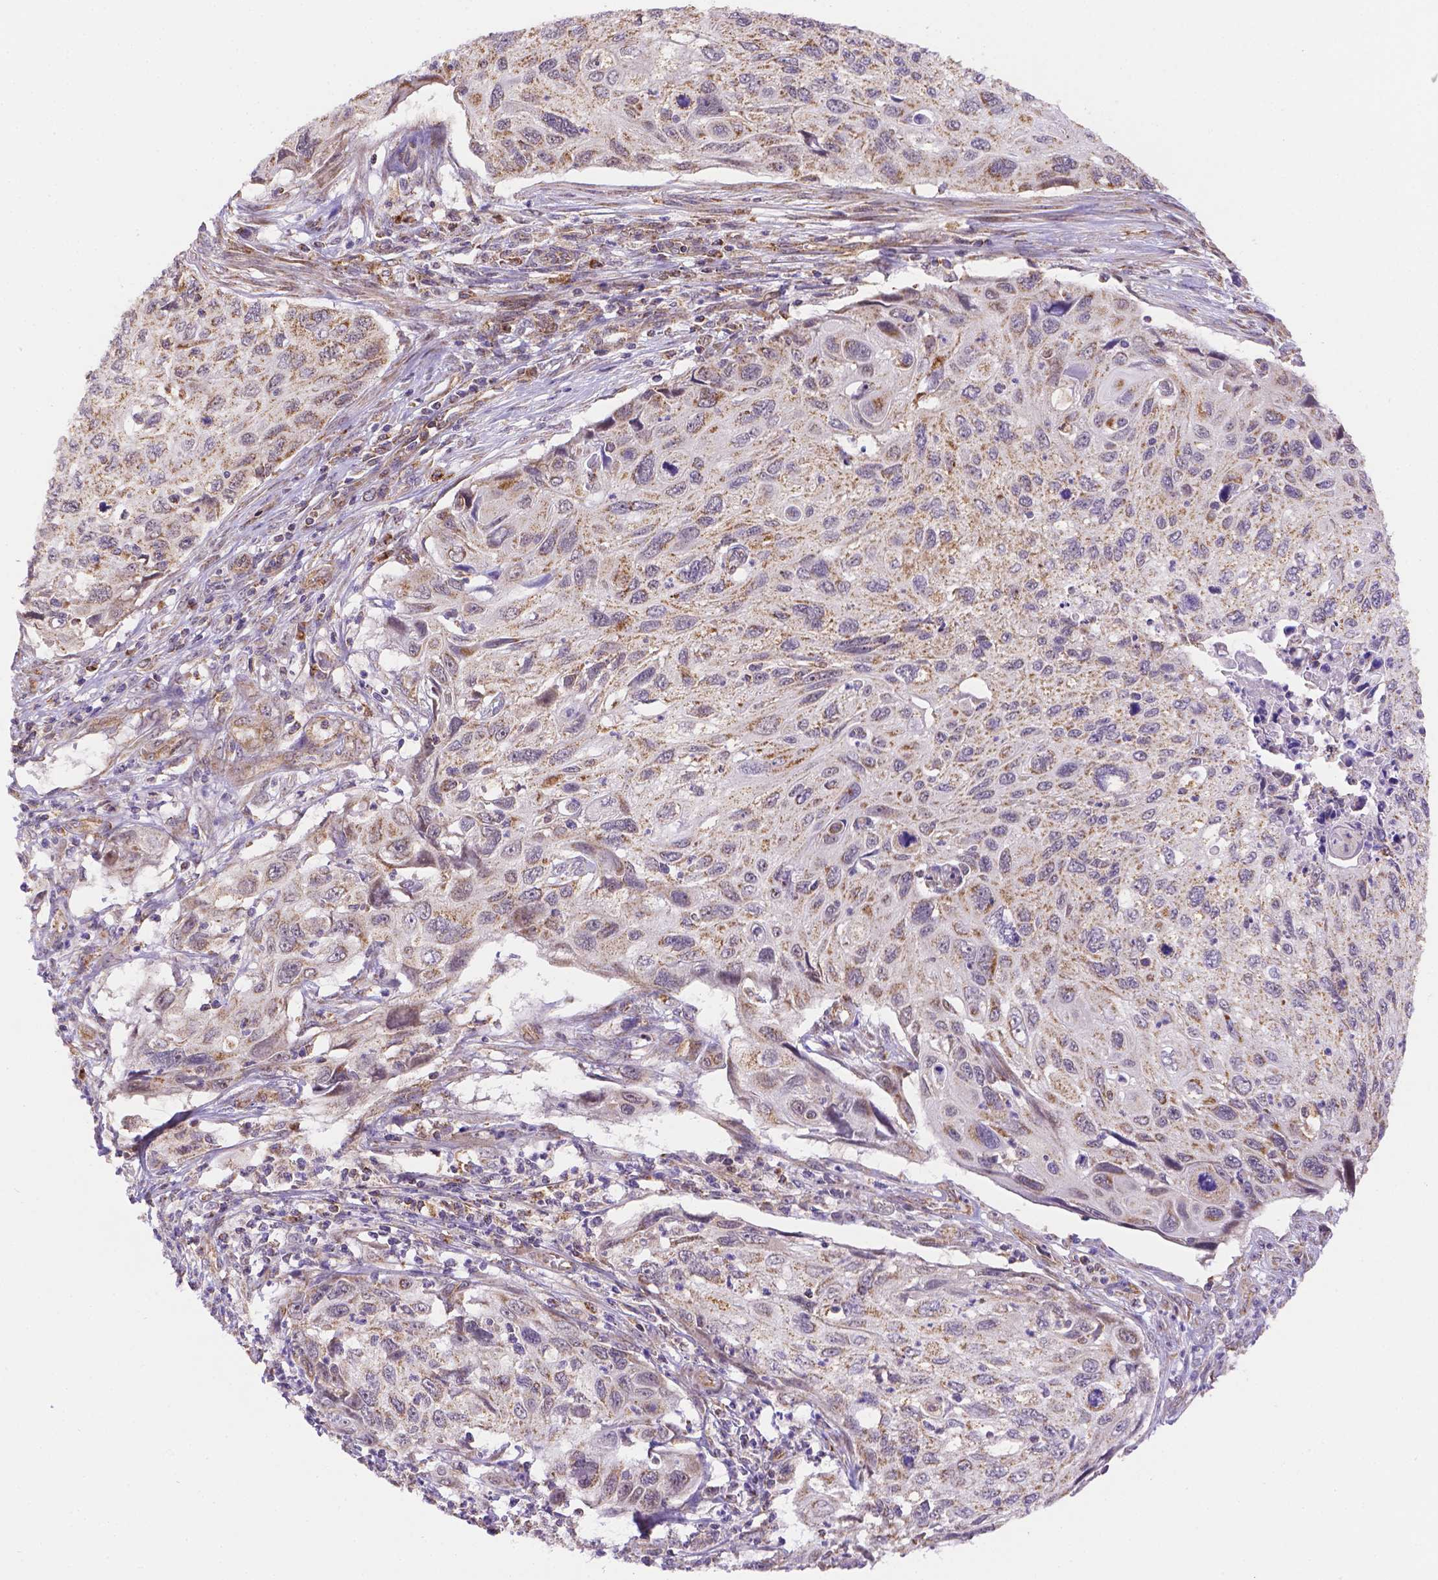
{"staining": {"intensity": "moderate", "quantity": ">75%", "location": "cytoplasmic/membranous"}, "tissue": "cervical cancer", "cell_type": "Tumor cells", "image_type": "cancer", "snomed": [{"axis": "morphology", "description": "Squamous cell carcinoma, NOS"}, {"axis": "topography", "description": "Cervix"}], "caption": "A high-resolution histopathology image shows immunohistochemistry staining of squamous cell carcinoma (cervical), which displays moderate cytoplasmic/membranous positivity in about >75% of tumor cells.", "gene": "CYYR1", "patient": {"sex": "female", "age": 70}}